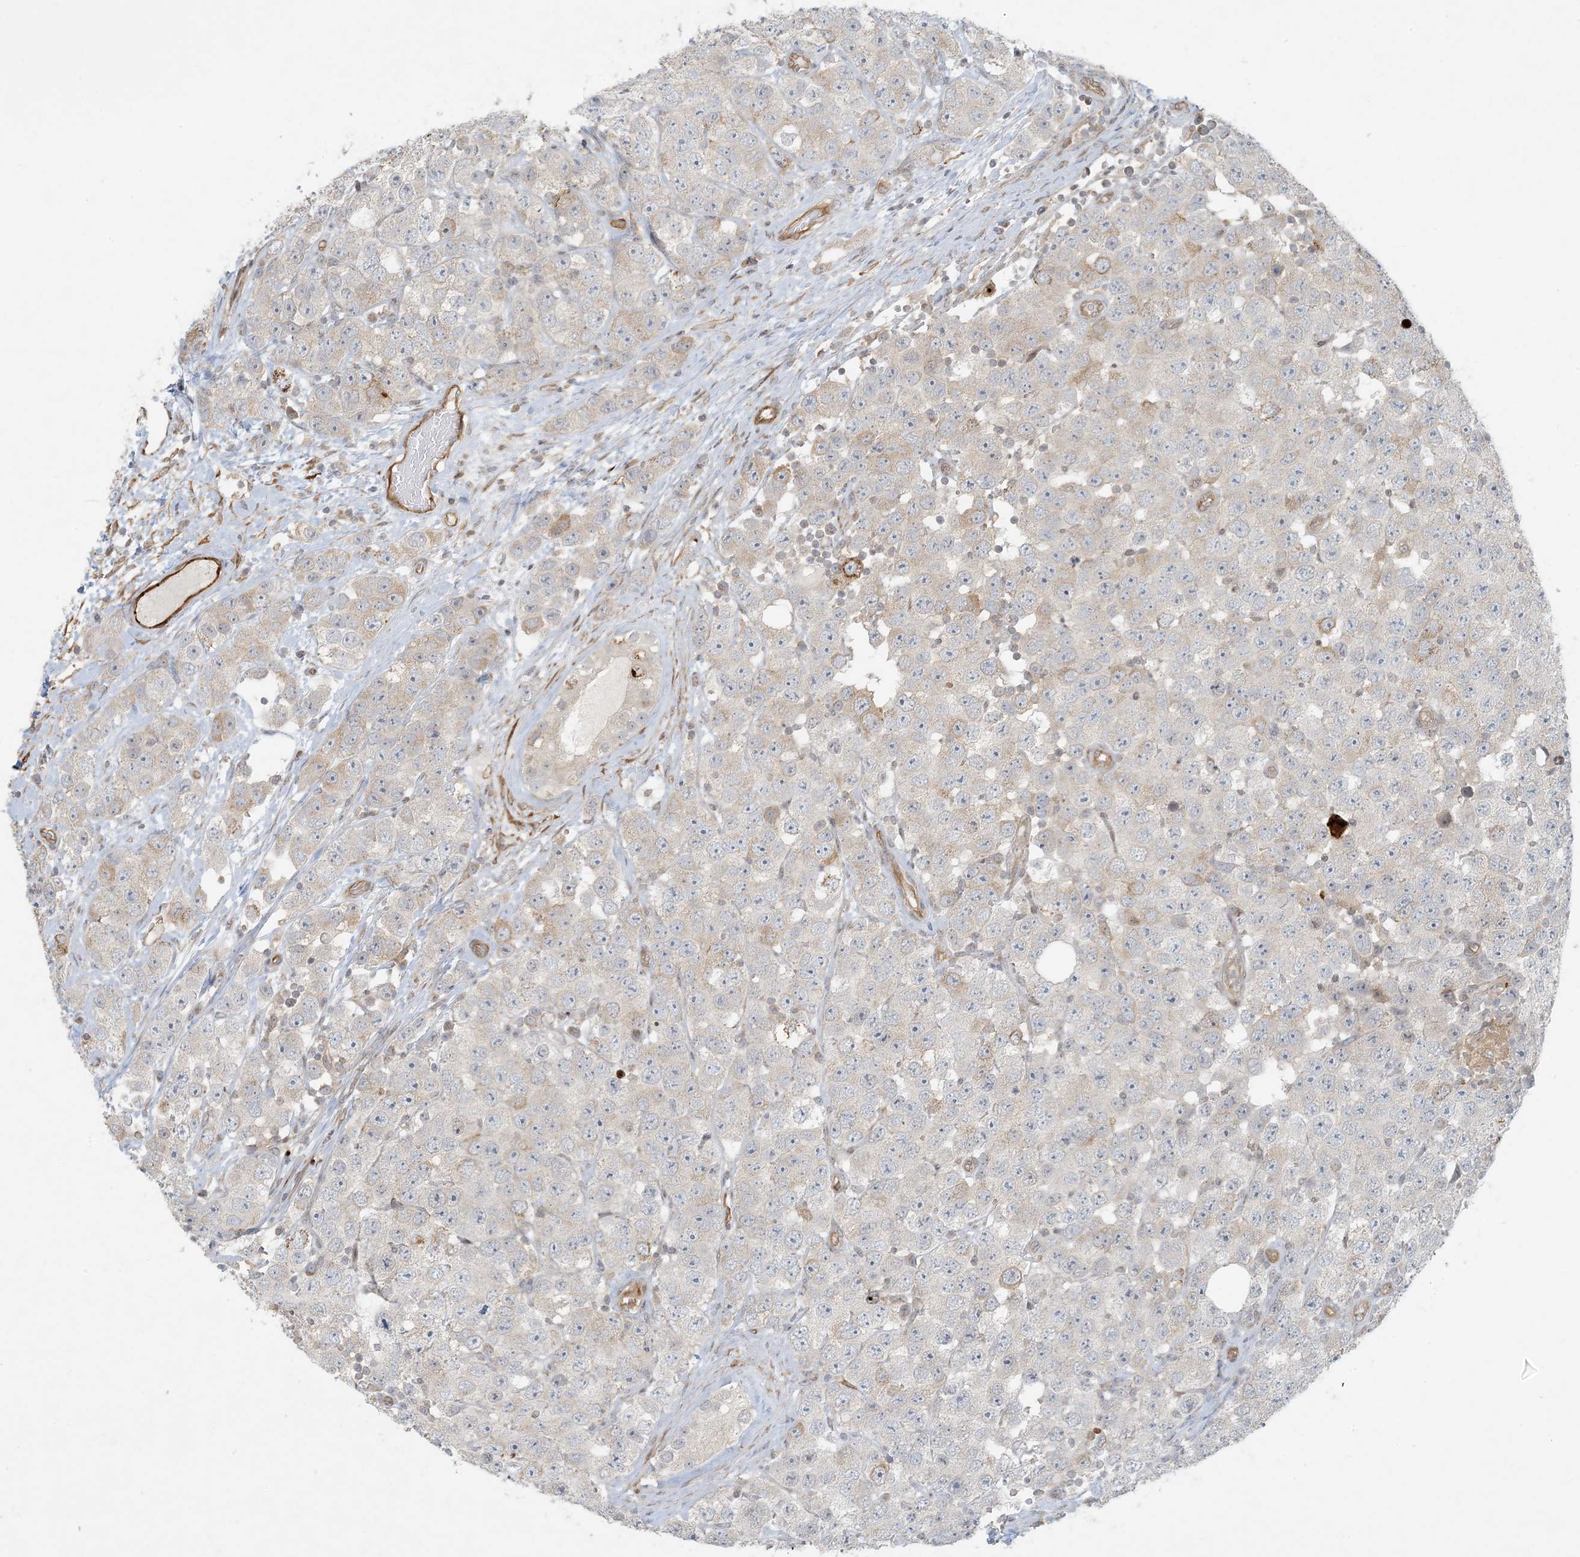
{"staining": {"intensity": "negative", "quantity": "none", "location": "none"}, "tissue": "testis cancer", "cell_type": "Tumor cells", "image_type": "cancer", "snomed": [{"axis": "morphology", "description": "Seminoma, NOS"}, {"axis": "topography", "description": "Testis"}], "caption": "Micrograph shows no protein expression in tumor cells of testis cancer (seminoma) tissue.", "gene": "BCORL1", "patient": {"sex": "male", "age": 28}}